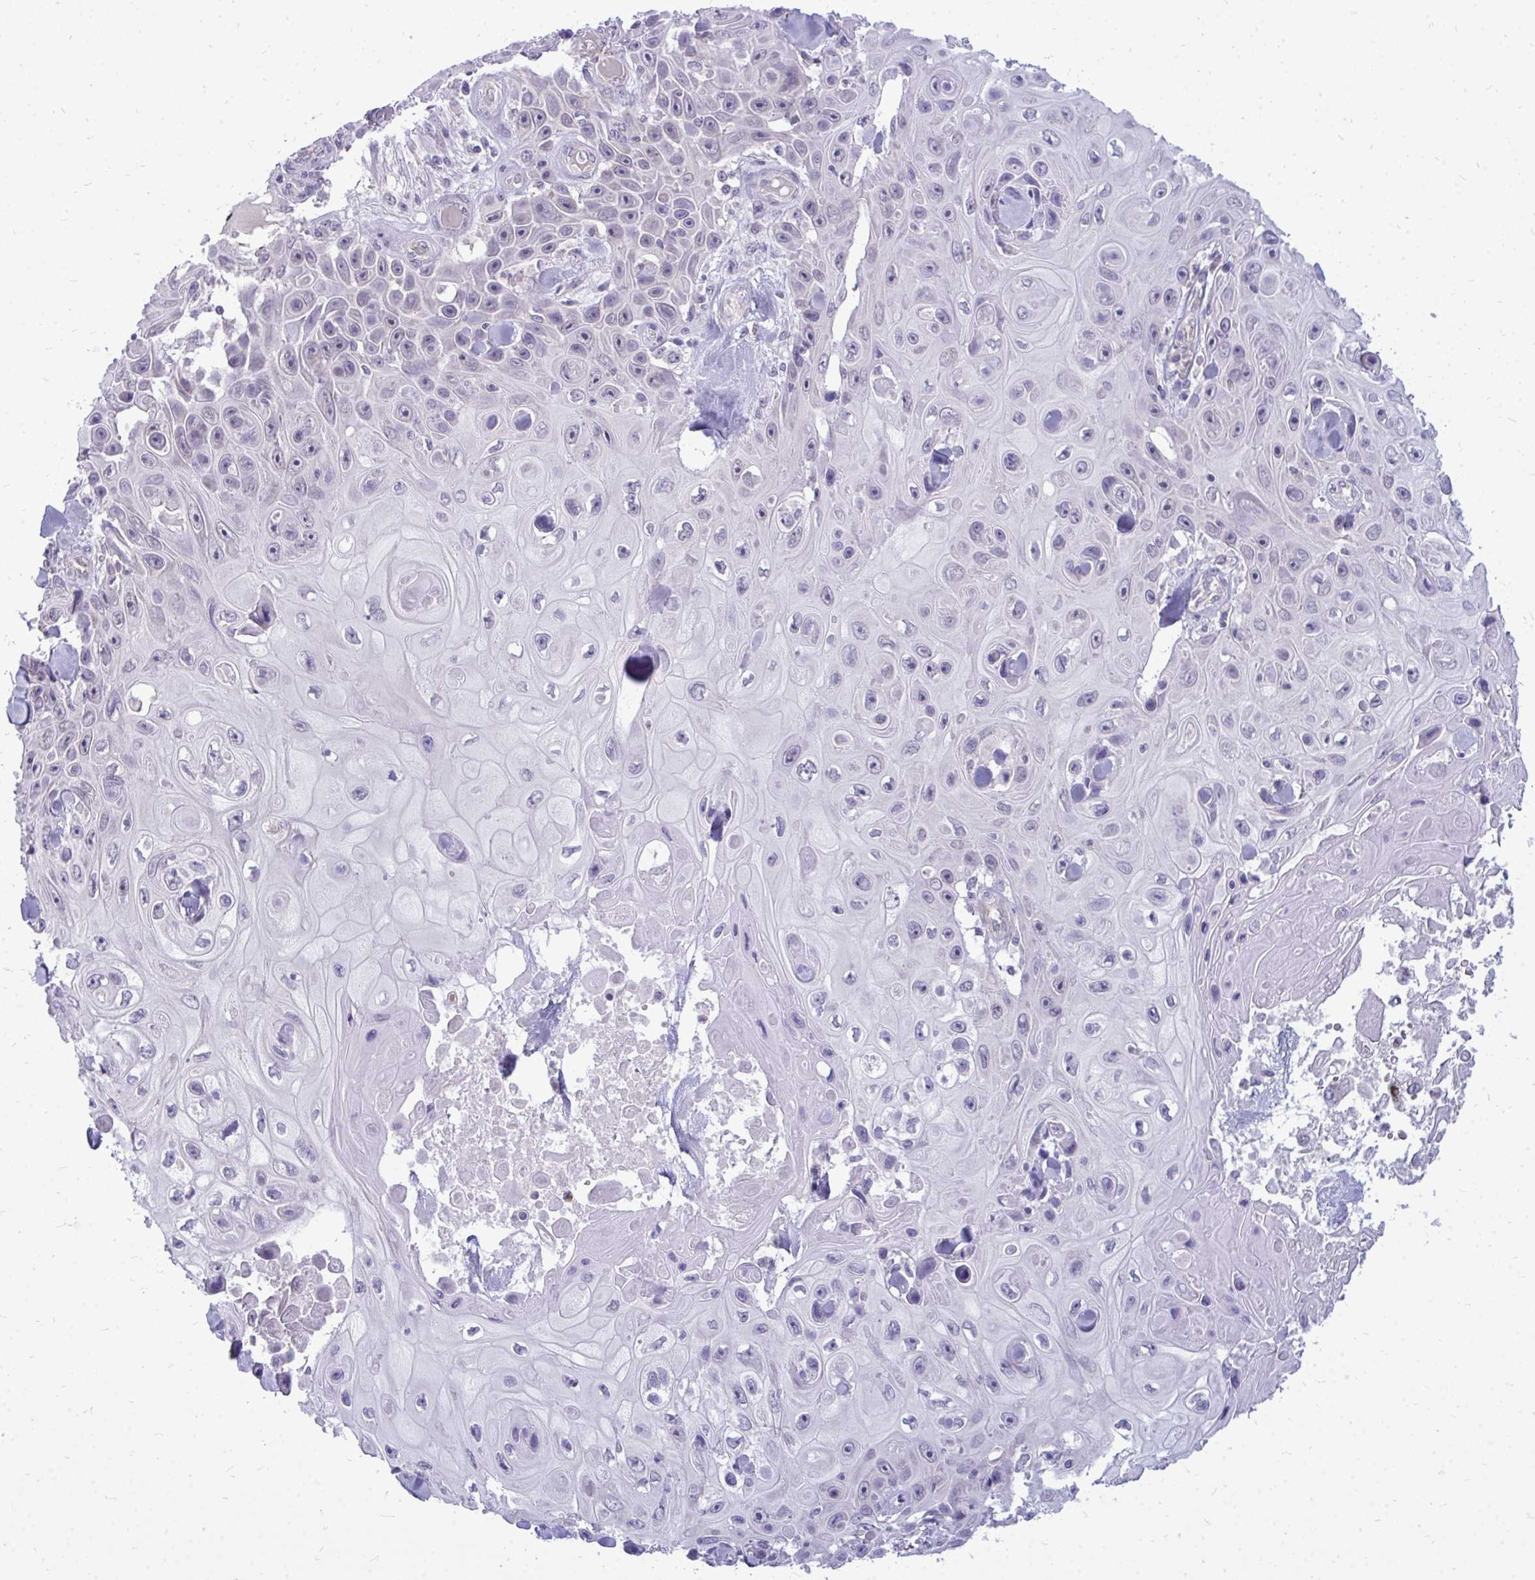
{"staining": {"intensity": "negative", "quantity": "none", "location": "none"}, "tissue": "skin cancer", "cell_type": "Tumor cells", "image_type": "cancer", "snomed": [{"axis": "morphology", "description": "Squamous cell carcinoma, NOS"}, {"axis": "topography", "description": "Skin"}], "caption": "IHC photomicrograph of human skin squamous cell carcinoma stained for a protein (brown), which reveals no staining in tumor cells. The staining was performed using DAB to visualize the protein expression in brown, while the nuclei were stained in blue with hematoxylin (Magnification: 20x).", "gene": "ACSL5", "patient": {"sex": "male", "age": 82}}